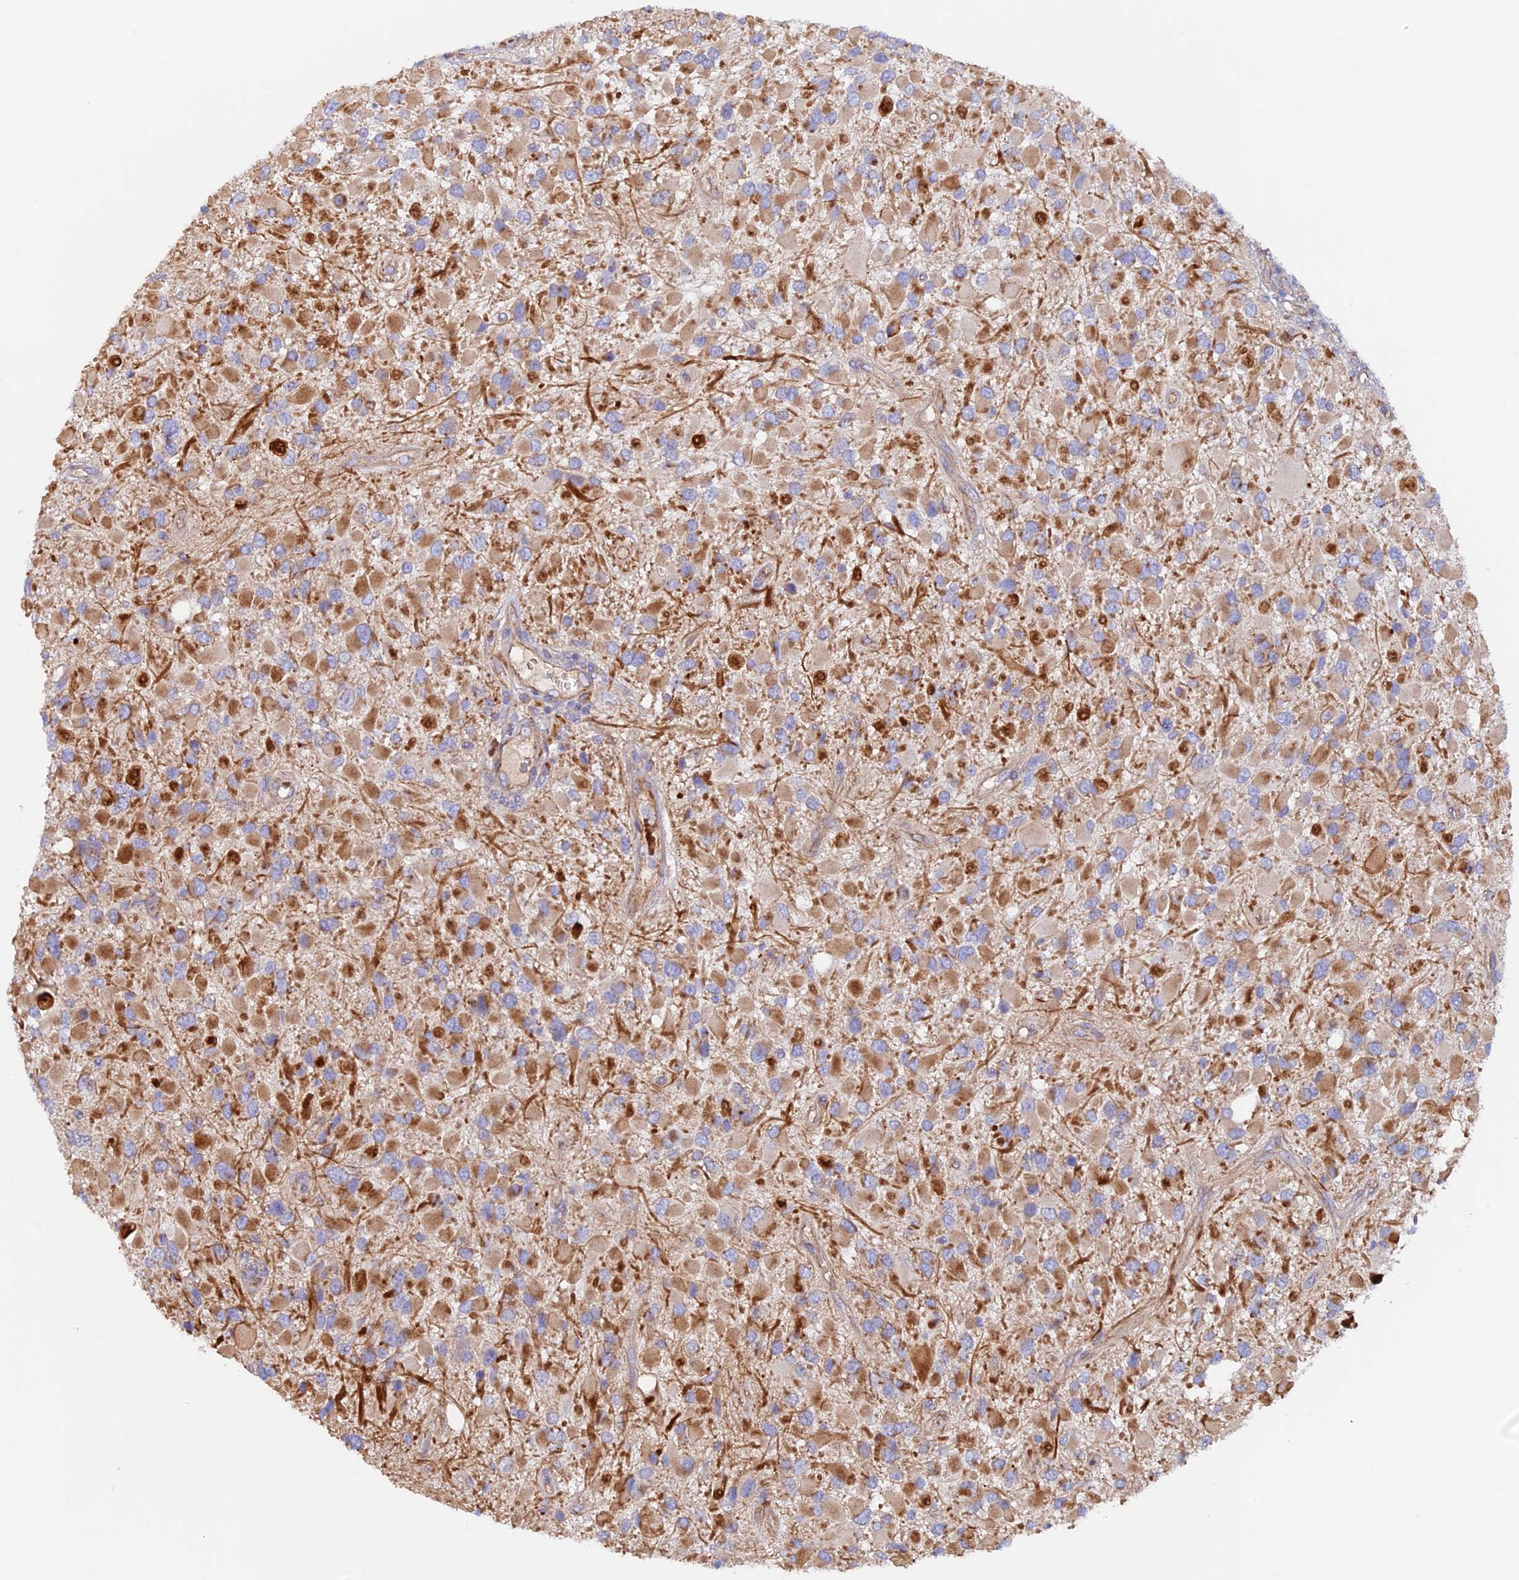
{"staining": {"intensity": "moderate", "quantity": "25%-75%", "location": "cytoplasmic/membranous"}, "tissue": "glioma", "cell_type": "Tumor cells", "image_type": "cancer", "snomed": [{"axis": "morphology", "description": "Glioma, malignant, High grade"}, {"axis": "topography", "description": "Brain"}], "caption": "Immunohistochemical staining of human glioma displays medium levels of moderate cytoplasmic/membranous staining in about 25%-75% of tumor cells.", "gene": "DUS3L", "patient": {"sex": "male", "age": 53}}